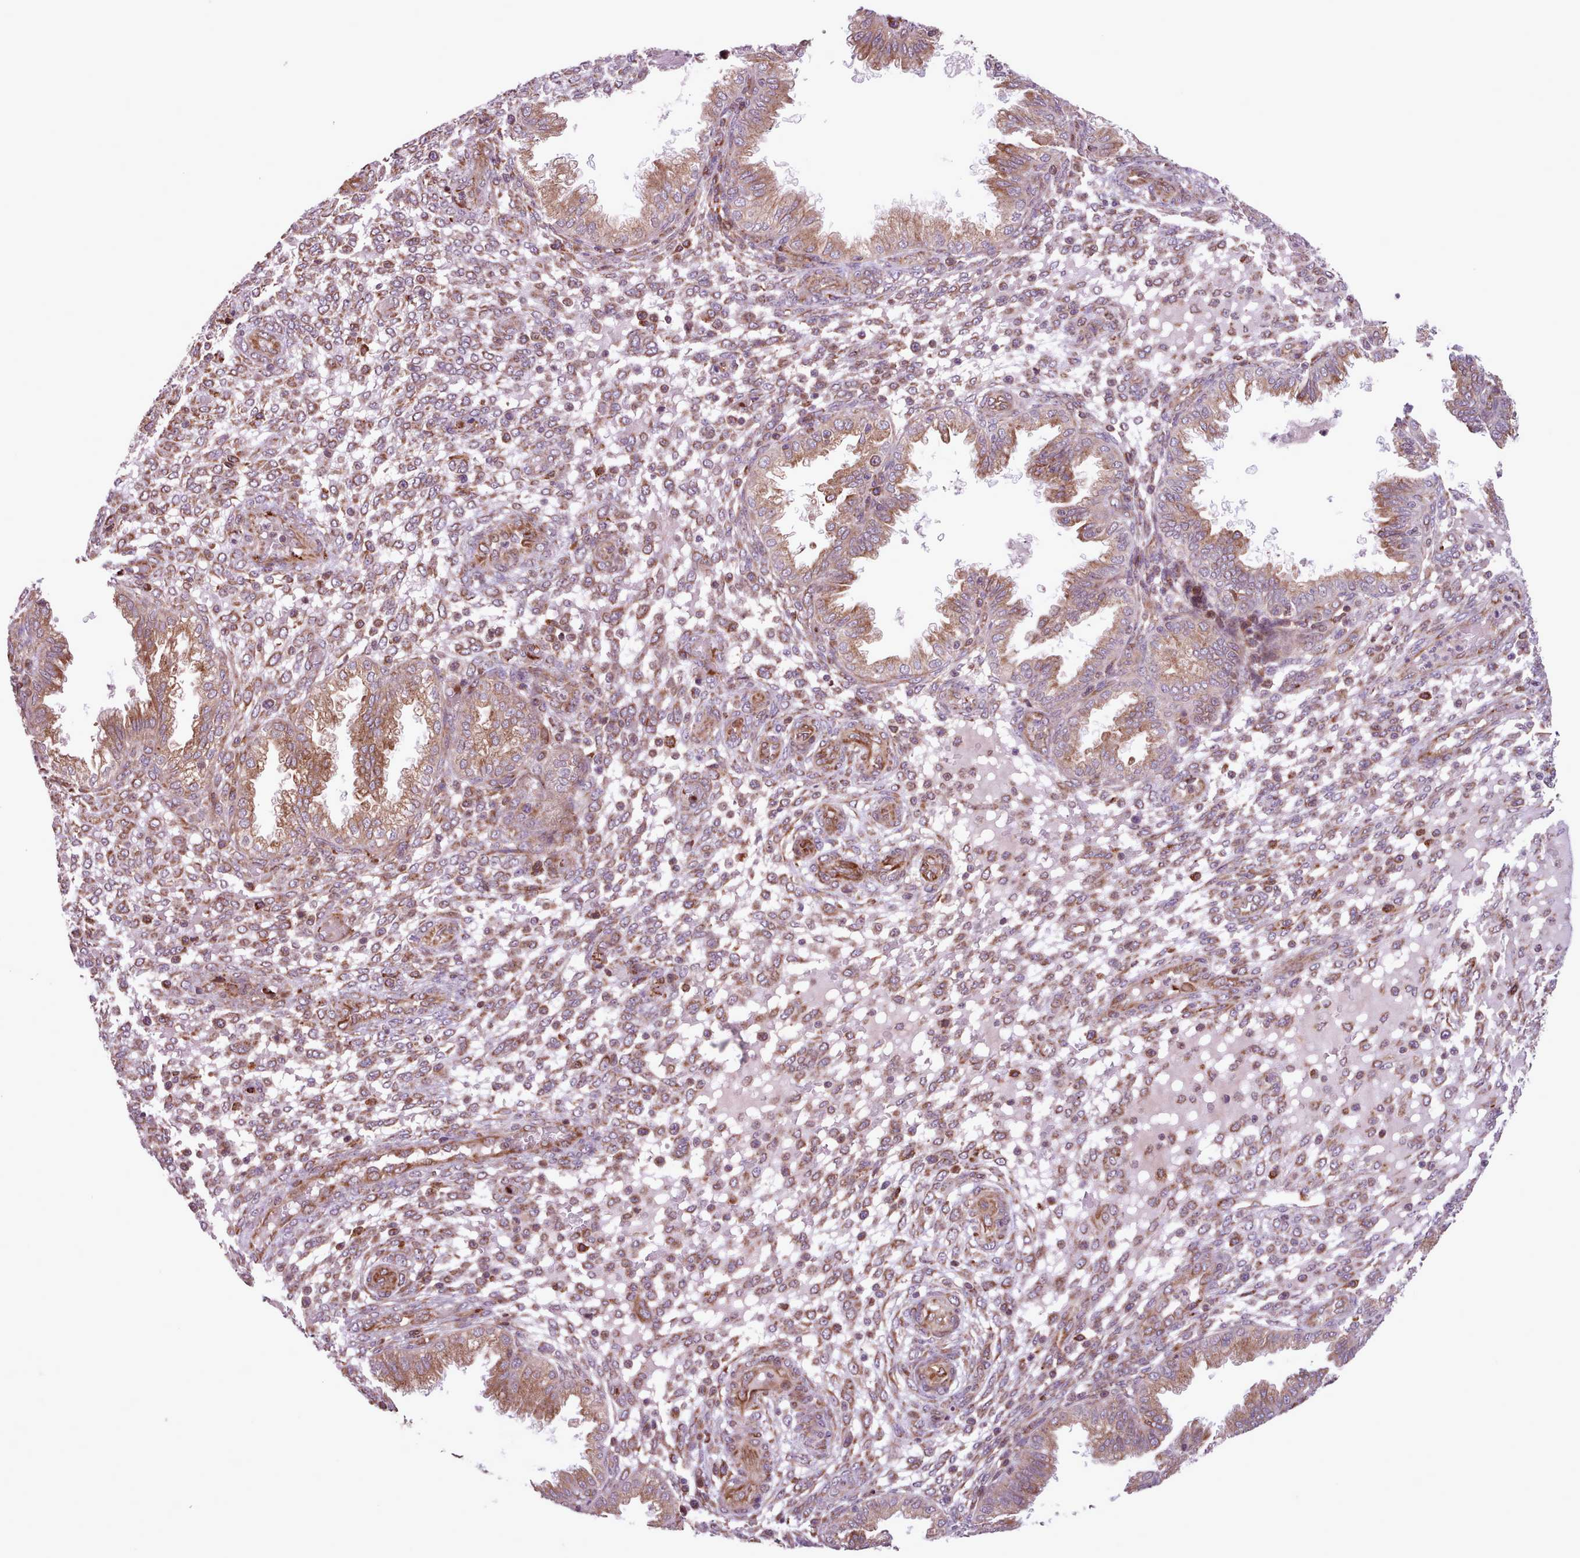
{"staining": {"intensity": "moderate", "quantity": "25%-75%", "location": "cytoplasmic/membranous"}, "tissue": "endometrium", "cell_type": "Cells in endometrial stroma", "image_type": "normal", "snomed": [{"axis": "morphology", "description": "Normal tissue, NOS"}, {"axis": "topography", "description": "Endometrium"}], "caption": "Endometrium stained with immunohistochemistry displays moderate cytoplasmic/membranous staining in about 25%-75% of cells in endometrial stroma.", "gene": "TTLL3", "patient": {"sex": "female", "age": 33}}